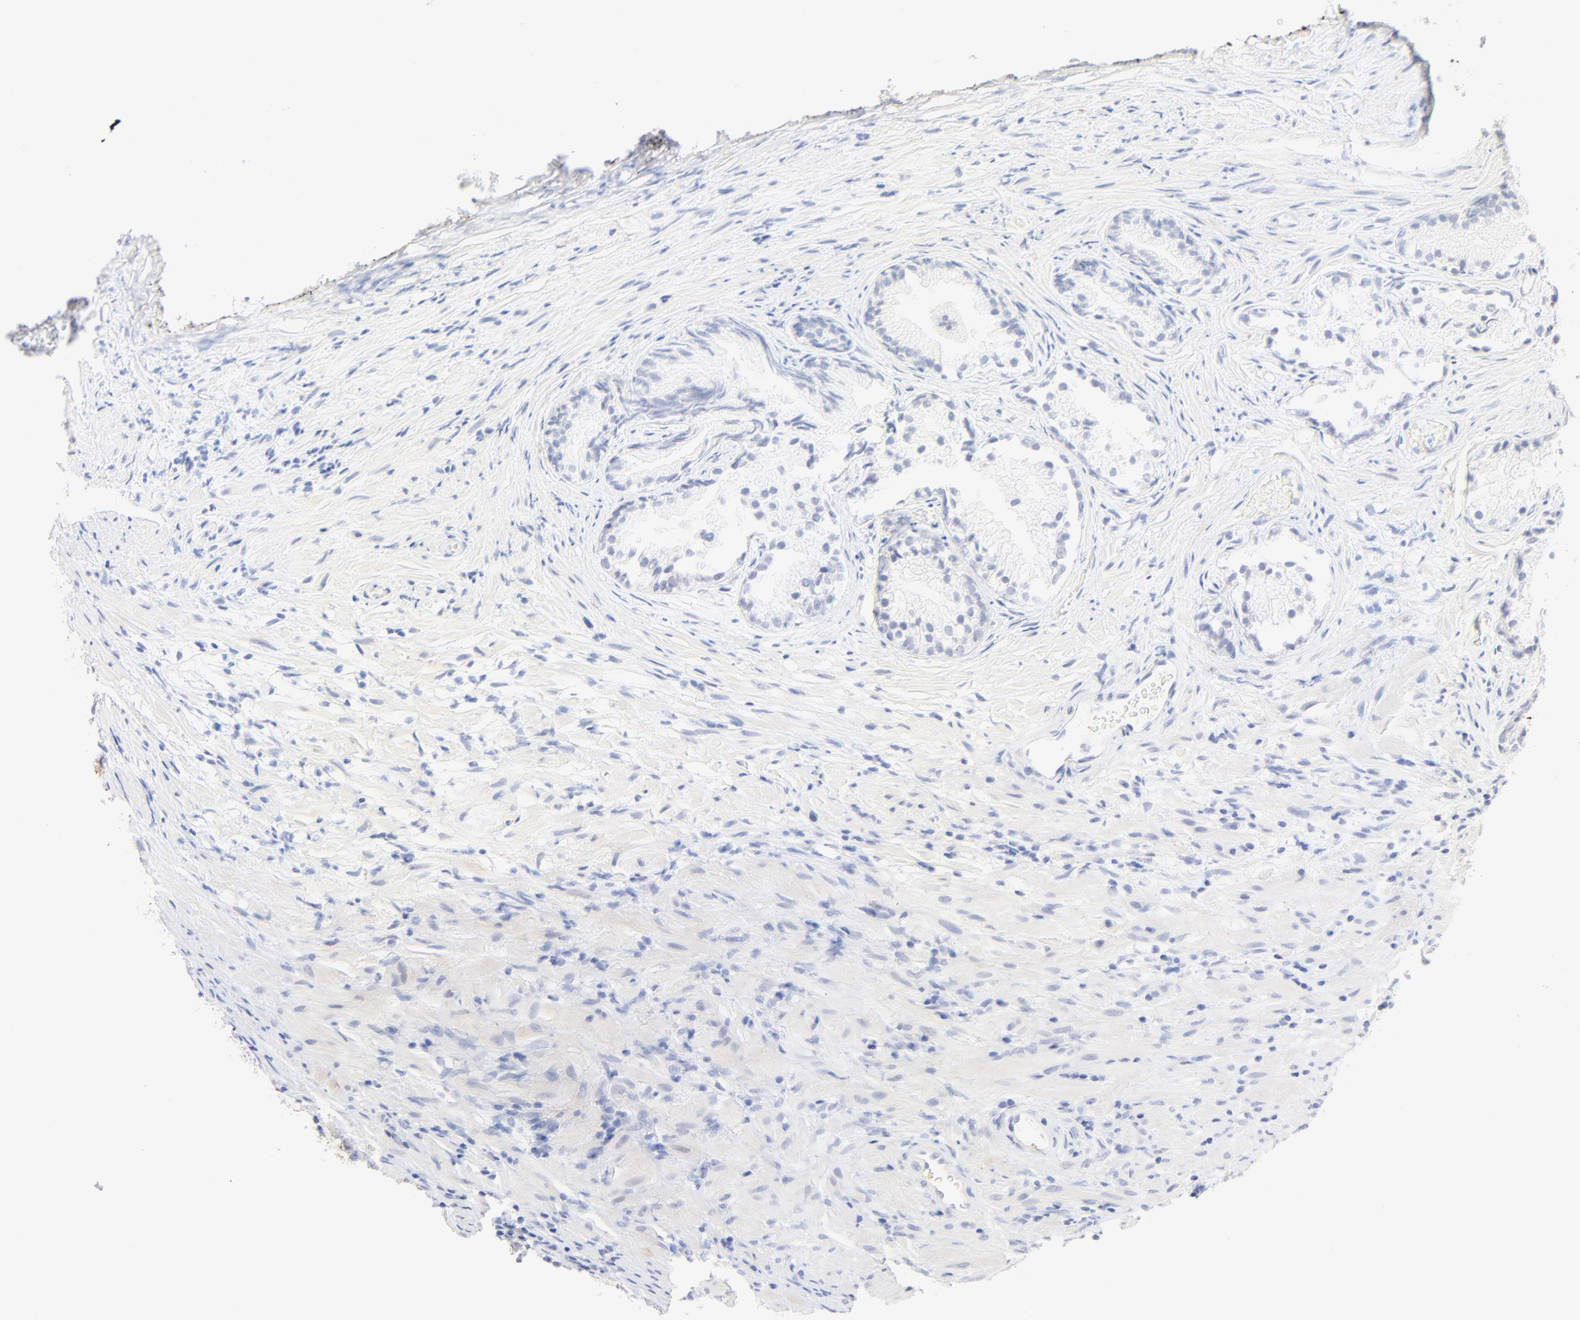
{"staining": {"intensity": "negative", "quantity": "none", "location": "none"}, "tissue": "prostate", "cell_type": "Glandular cells", "image_type": "normal", "snomed": [{"axis": "morphology", "description": "Normal tissue, NOS"}, {"axis": "topography", "description": "Prostate"}], "caption": "High power microscopy micrograph of an immunohistochemistry (IHC) histopathology image of unremarkable prostate, revealing no significant expression in glandular cells.", "gene": "ONECUT1", "patient": {"sex": "male", "age": 76}}